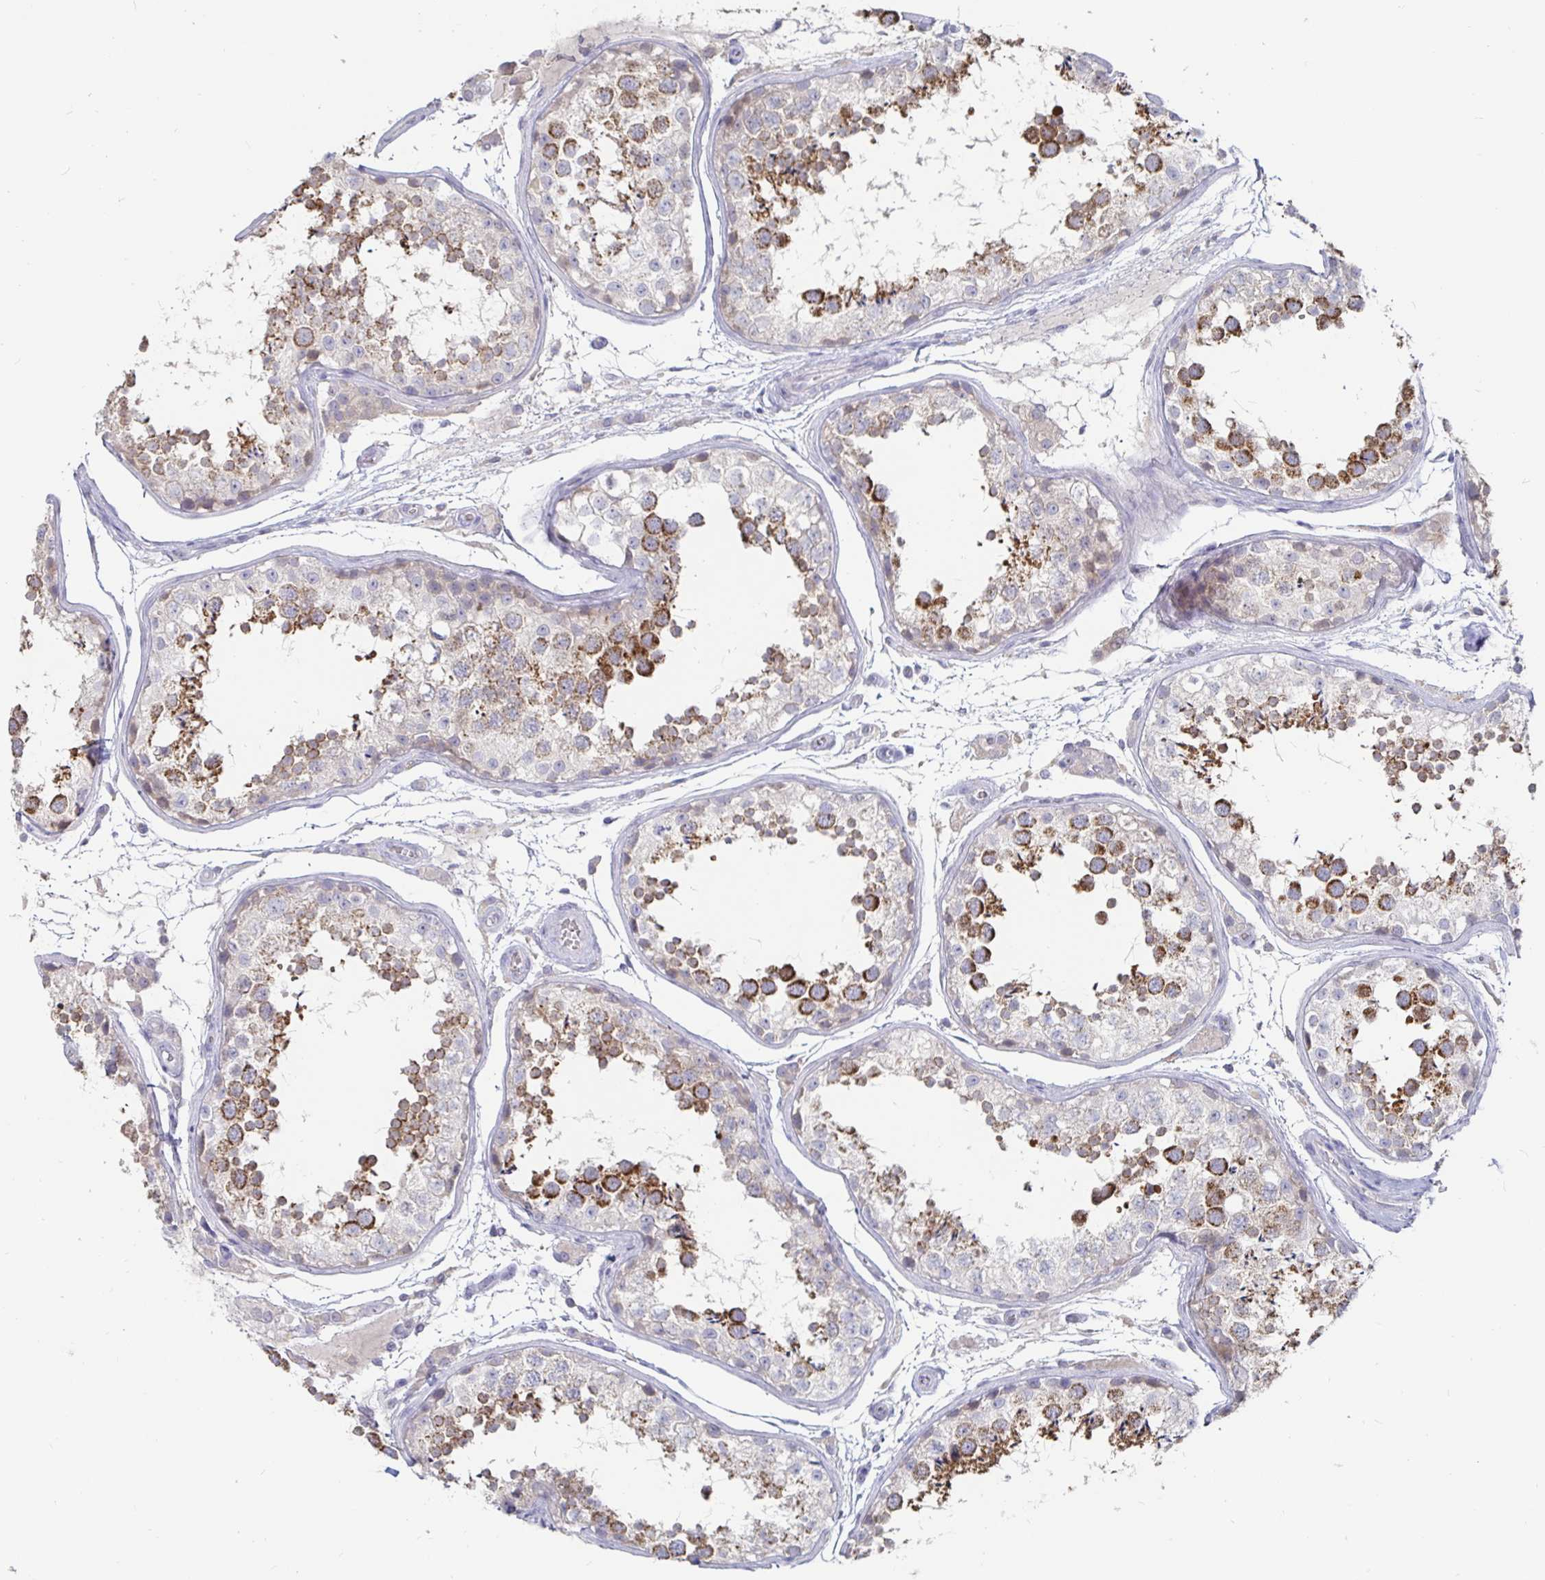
{"staining": {"intensity": "strong", "quantity": "25%-75%", "location": "cytoplasmic/membranous"}, "tissue": "testis", "cell_type": "Cells in seminiferous ducts", "image_type": "normal", "snomed": [{"axis": "morphology", "description": "Normal tissue, NOS"}, {"axis": "topography", "description": "Testis"}], "caption": "High-magnification brightfield microscopy of unremarkable testis stained with DAB (brown) and counterstained with hematoxylin (blue). cells in seminiferous ducts exhibit strong cytoplasmic/membranous staining is identified in about25%-75% of cells. (brown staining indicates protein expression, while blue staining denotes nuclei).", "gene": "SPPL3", "patient": {"sex": "male", "age": 29}}